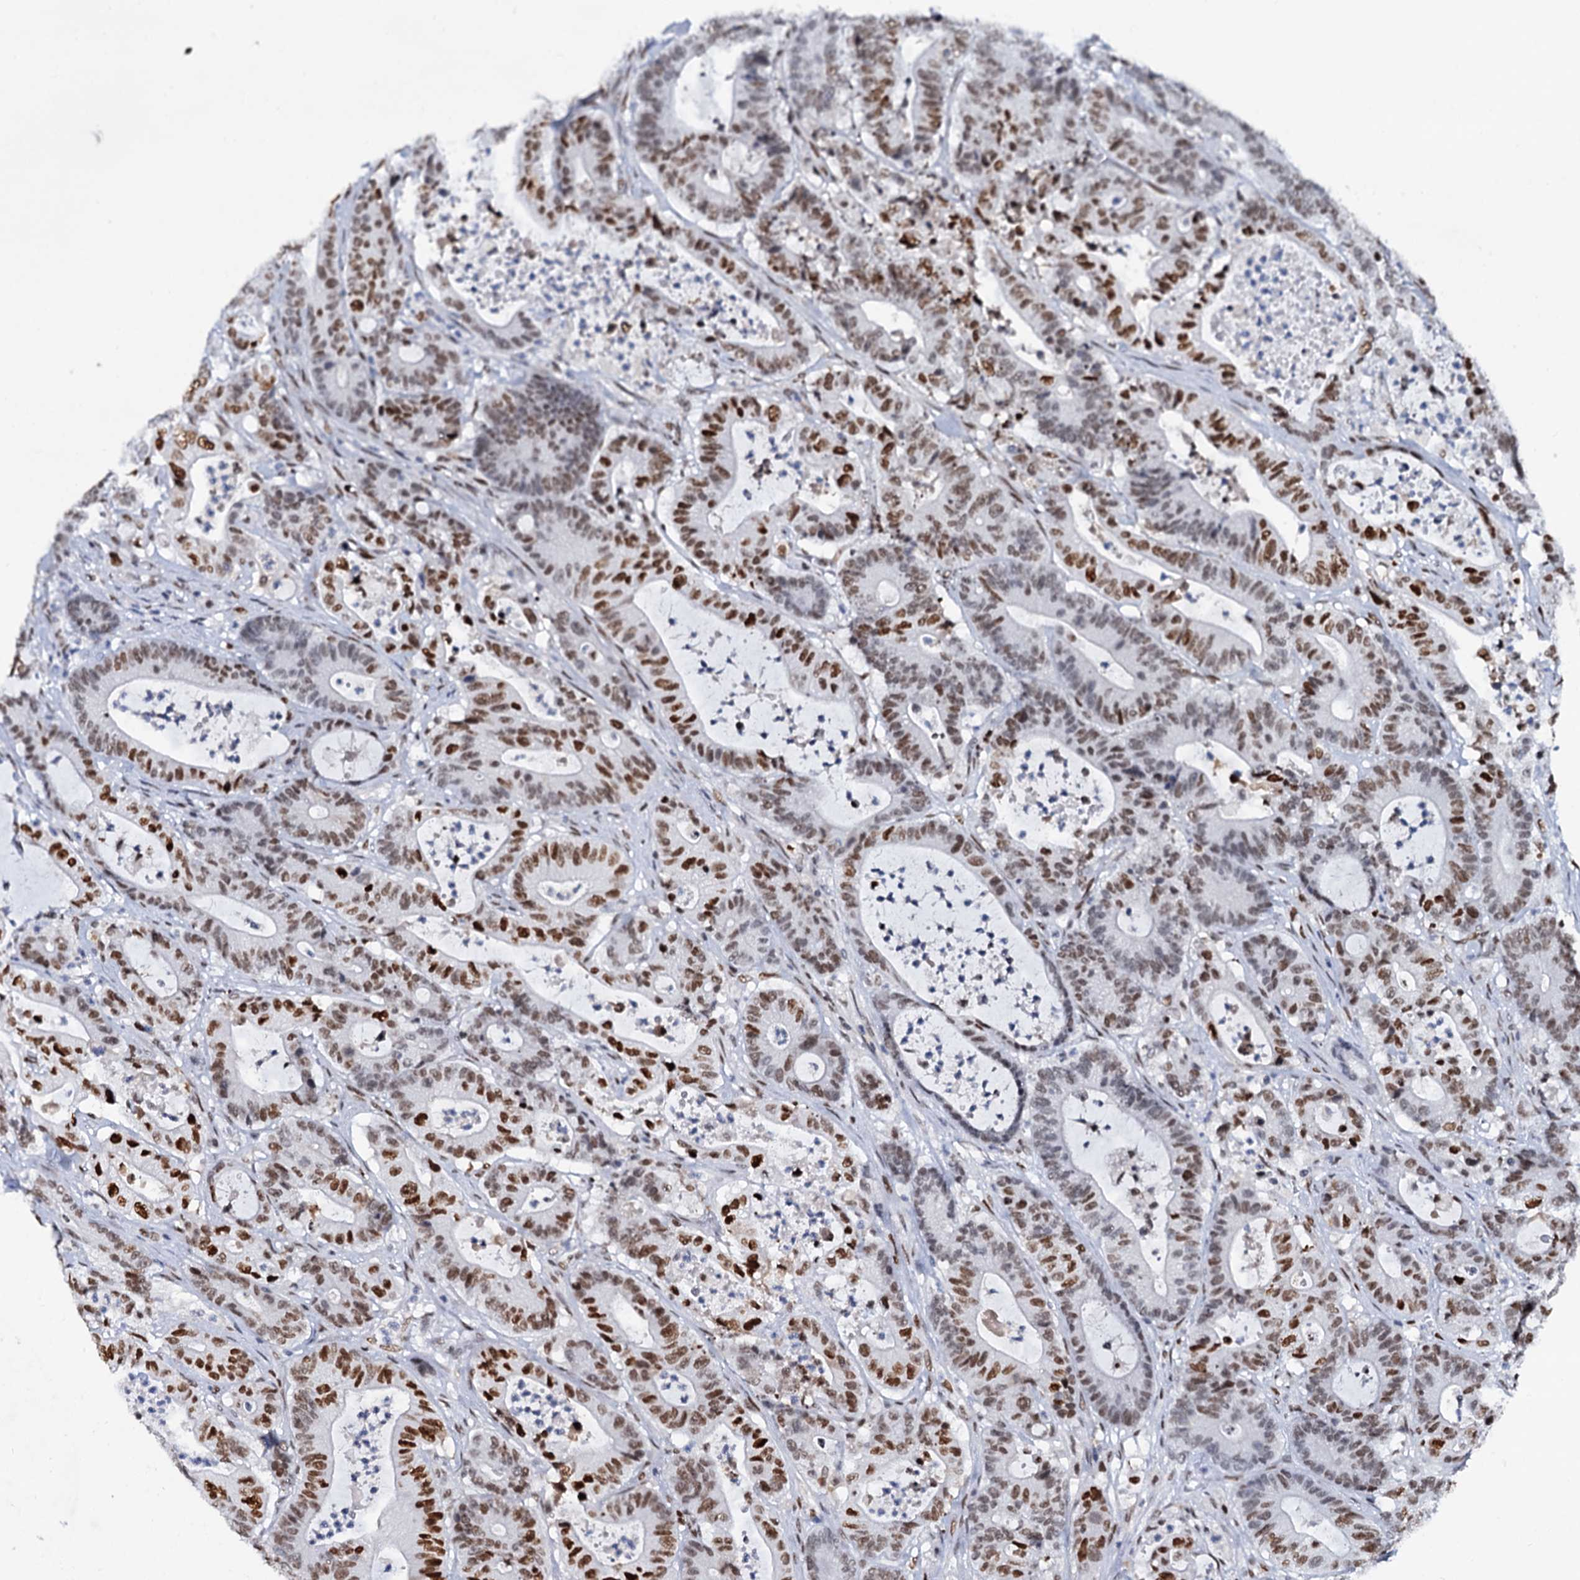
{"staining": {"intensity": "strong", "quantity": "25%-75%", "location": "nuclear"}, "tissue": "colorectal cancer", "cell_type": "Tumor cells", "image_type": "cancer", "snomed": [{"axis": "morphology", "description": "Adenocarcinoma, NOS"}, {"axis": "topography", "description": "Colon"}], "caption": "Immunohistochemistry (IHC) (DAB) staining of adenocarcinoma (colorectal) exhibits strong nuclear protein positivity in about 25%-75% of tumor cells.", "gene": "CMAS", "patient": {"sex": "female", "age": 84}}